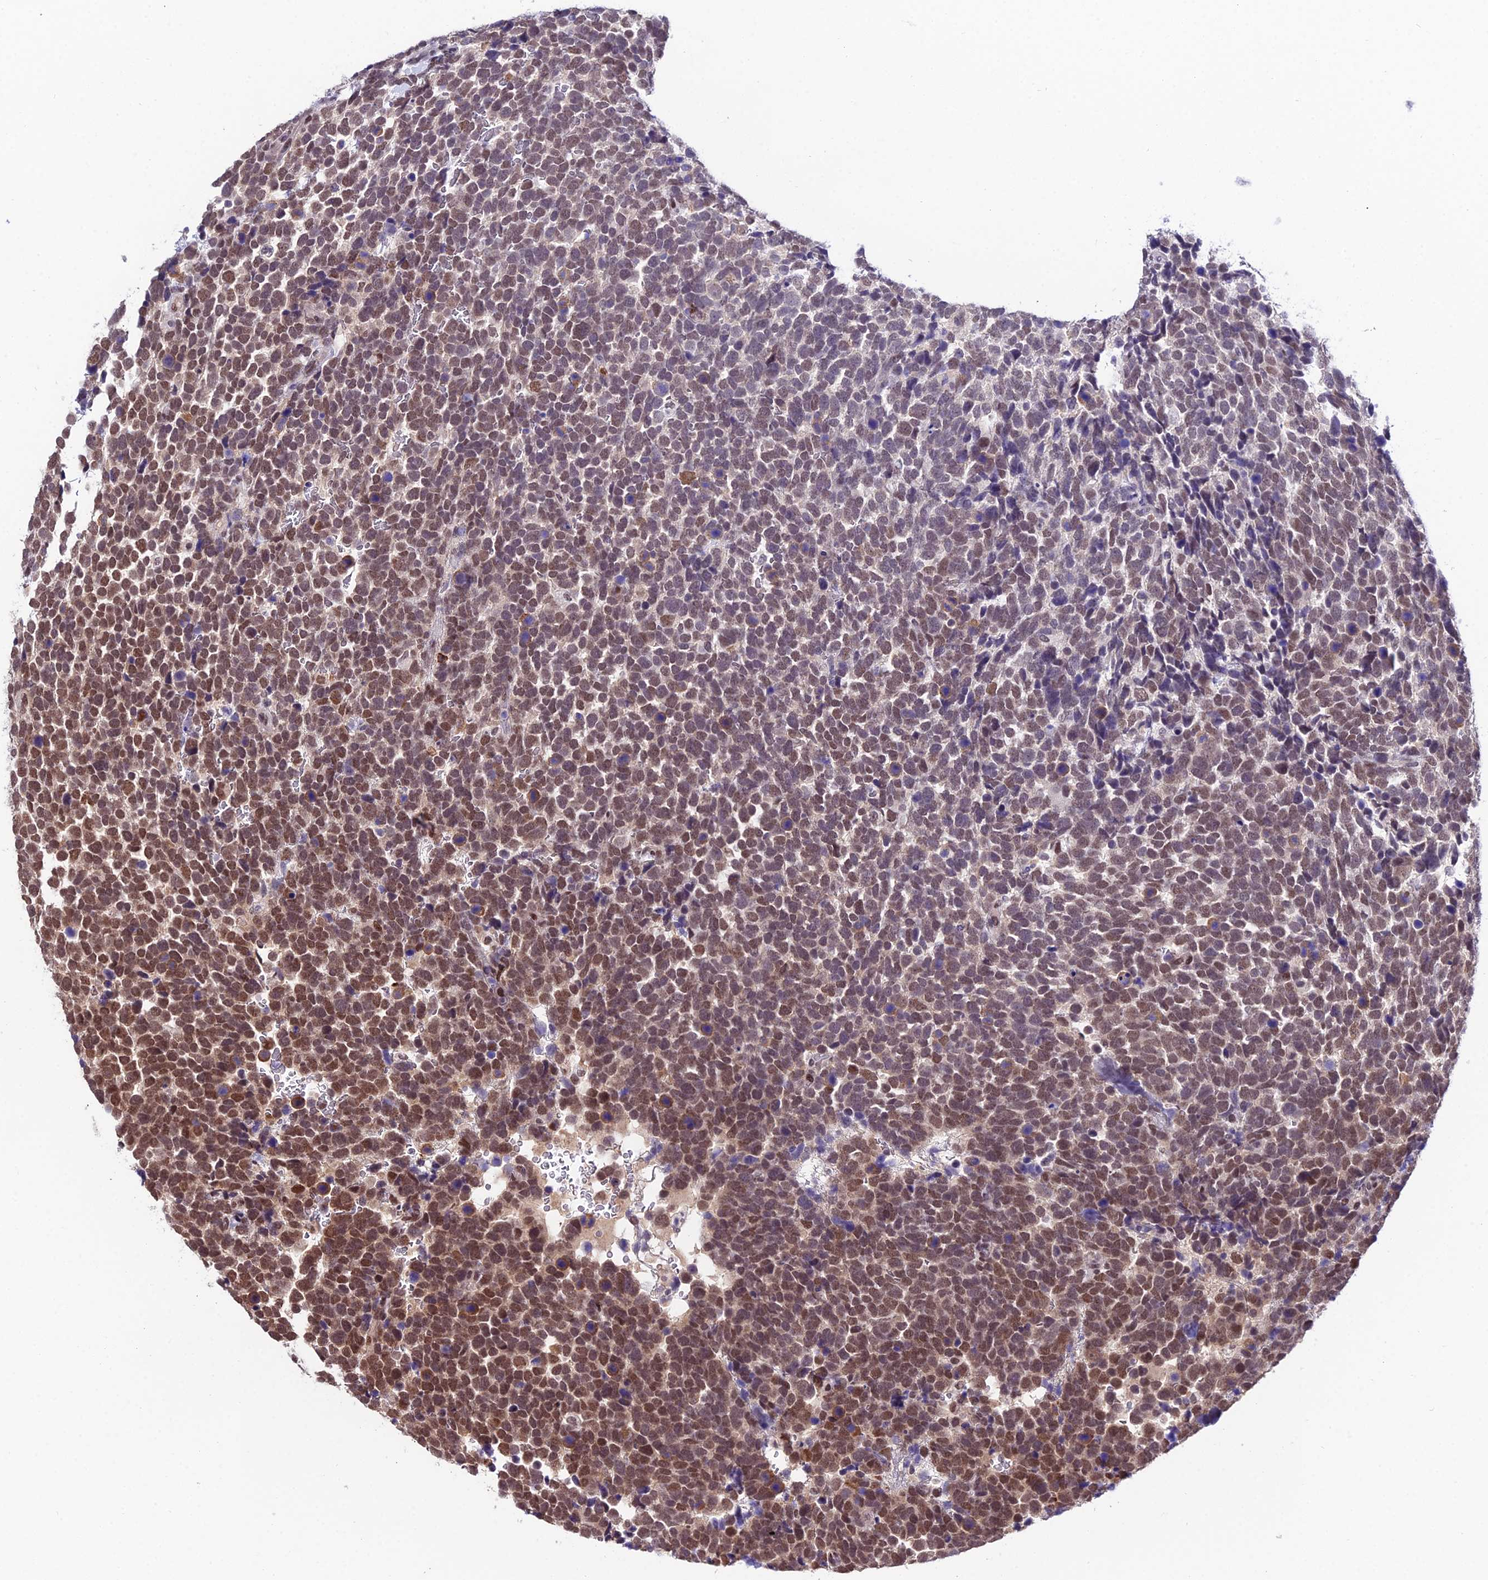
{"staining": {"intensity": "moderate", "quantity": ">75%", "location": "cytoplasmic/membranous,nuclear"}, "tissue": "urothelial cancer", "cell_type": "Tumor cells", "image_type": "cancer", "snomed": [{"axis": "morphology", "description": "Urothelial carcinoma, High grade"}, {"axis": "topography", "description": "Urinary bladder"}], "caption": "DAB immunohistochemical staining of high-grade urothelial carcinoma shows moderate cytoplasmic/membranous and nuclear protein expression in approximately >75% of tumor cells.", "gene": "SYT15", "patient": {"sex": "female", "age": 82}}